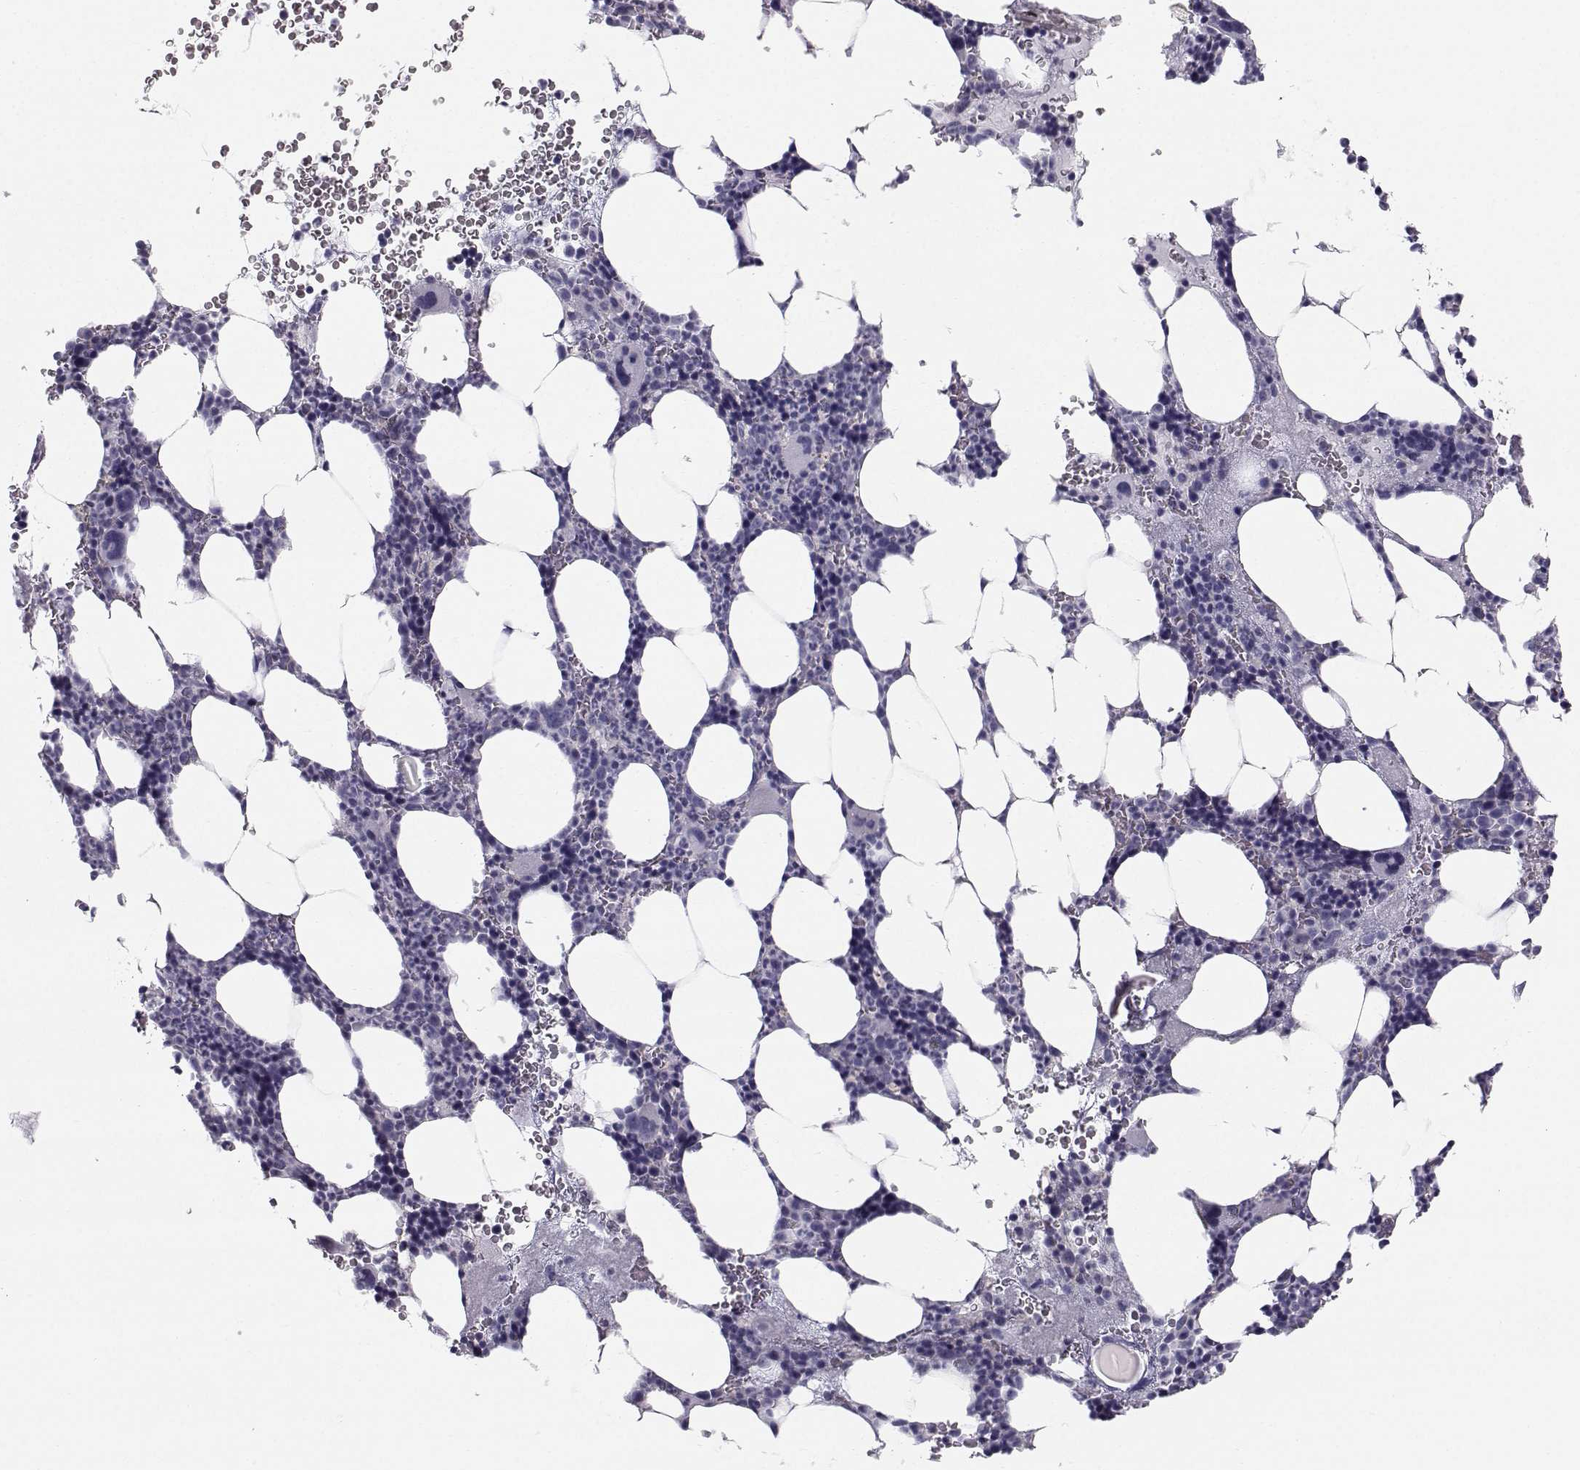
{"staining": {"intensity": "negative", "quantity": "none", "location": "none"}, "tissue": "bone marrow", "cell_type": "Hematopoietic cells", "image_type": "normal", "snomed": [{"axis": "morphology", "description": "Normal tissue, NOS"}, {"axis": "topography", "description": "Bone marrow"}], "caption": "Immunohistochemistry (IHC) micrograph of benign bone marrow stained for a protein (brown), which shows no expression in hematopoietic cells.", "gene": "SPDYE4", "patient": {"sex": "male", "age": 44}}